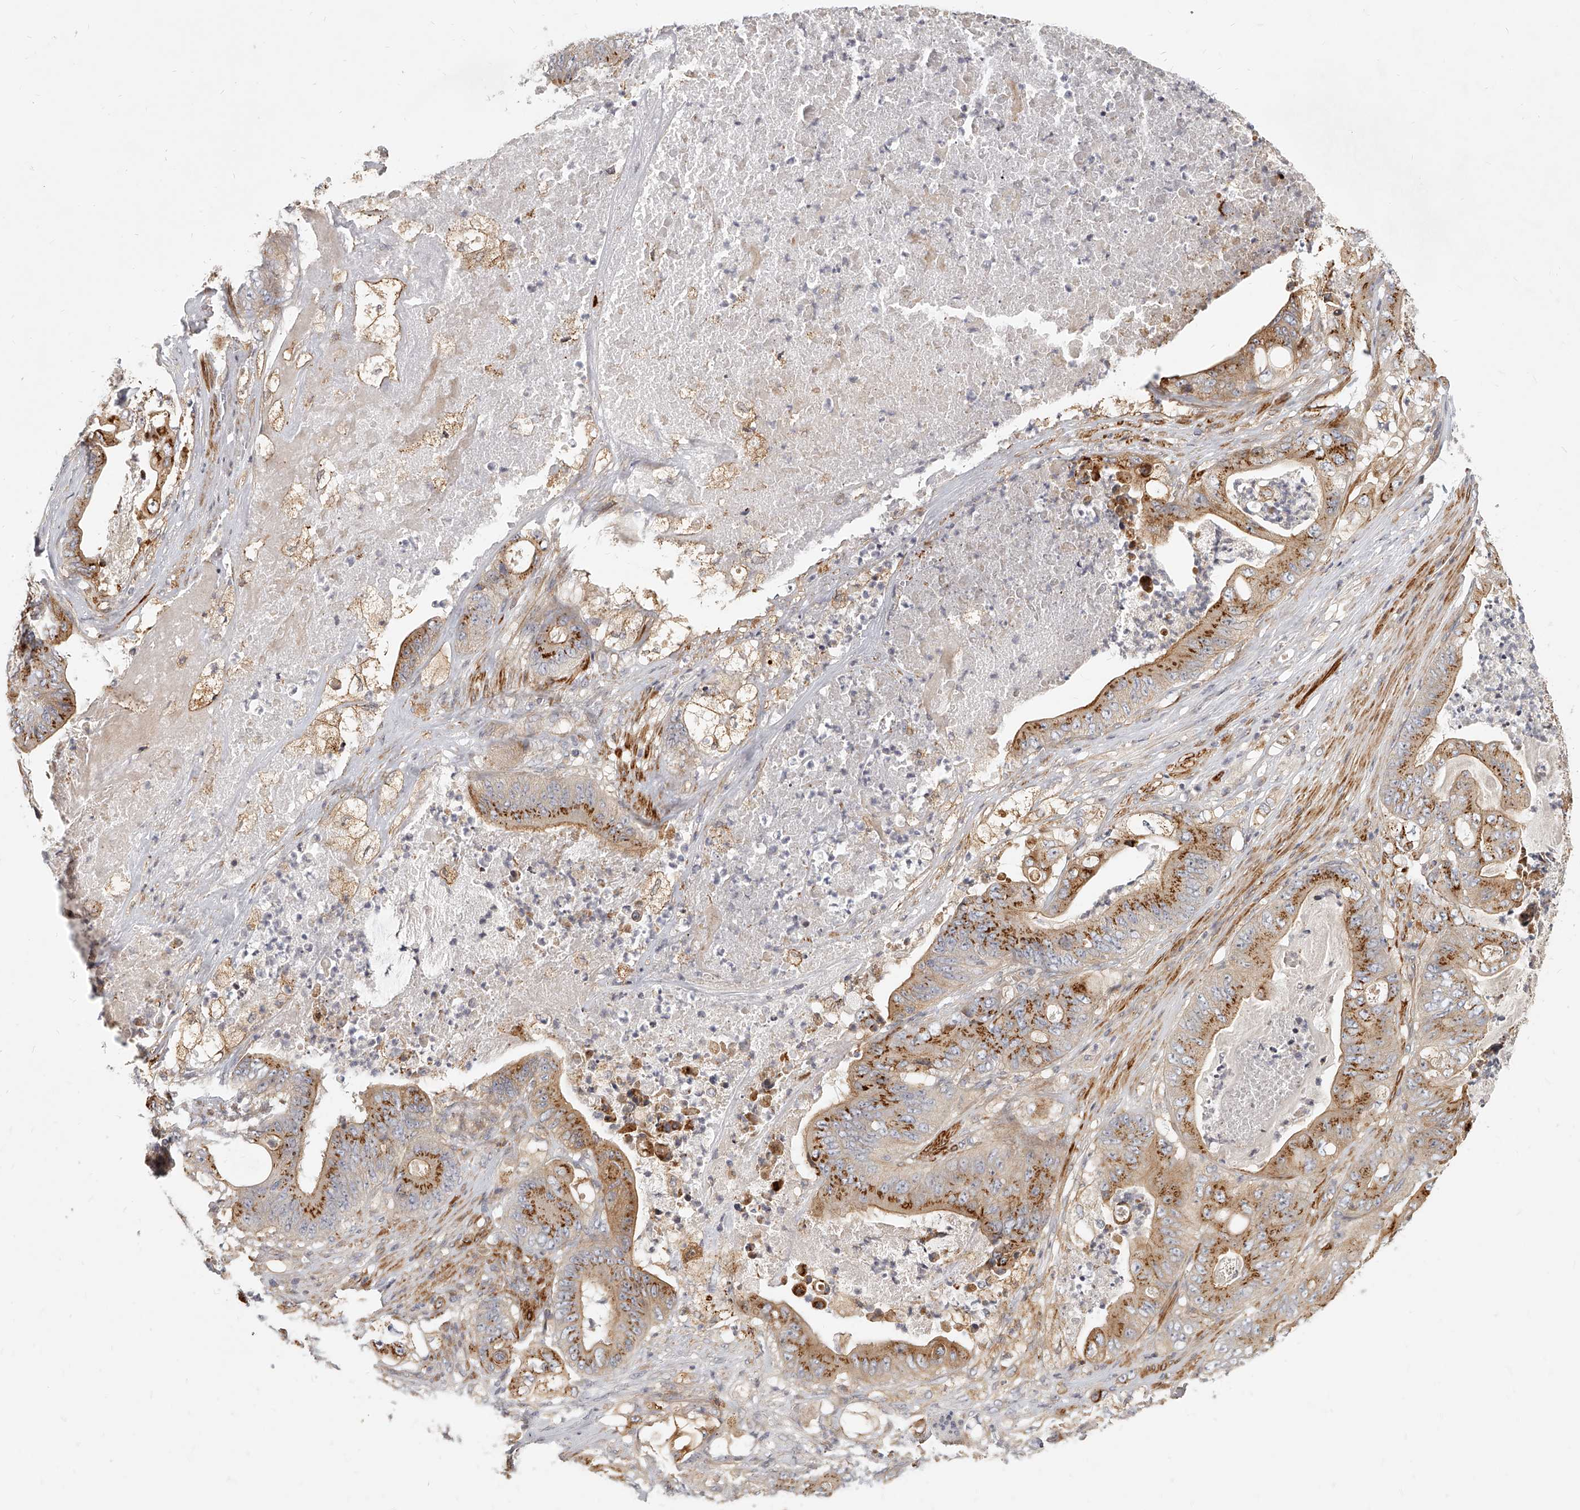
{"staining": {"intensity": "moderate", "quantity": ">75%", "location": "cytoplasmic/membranous"}, "tissue": "stomach cancer", "cell_type": "Tumor cells", "image_type": "cancer", "snomed": [{"axis": "morphology", "description": "Adenocarcinoma, NOS"}, {"axis": "topography", "description": "Stomach"}], "caption": "Immunohistochemical staining of stomach cancer (adenocarcinoma) demonstrates medium levels of moderate cytoplasmic/membranous expression in about >75% of tumor cells.", "gene": "SLC37A1", "patient": {"sex": "female", "age": 73}}